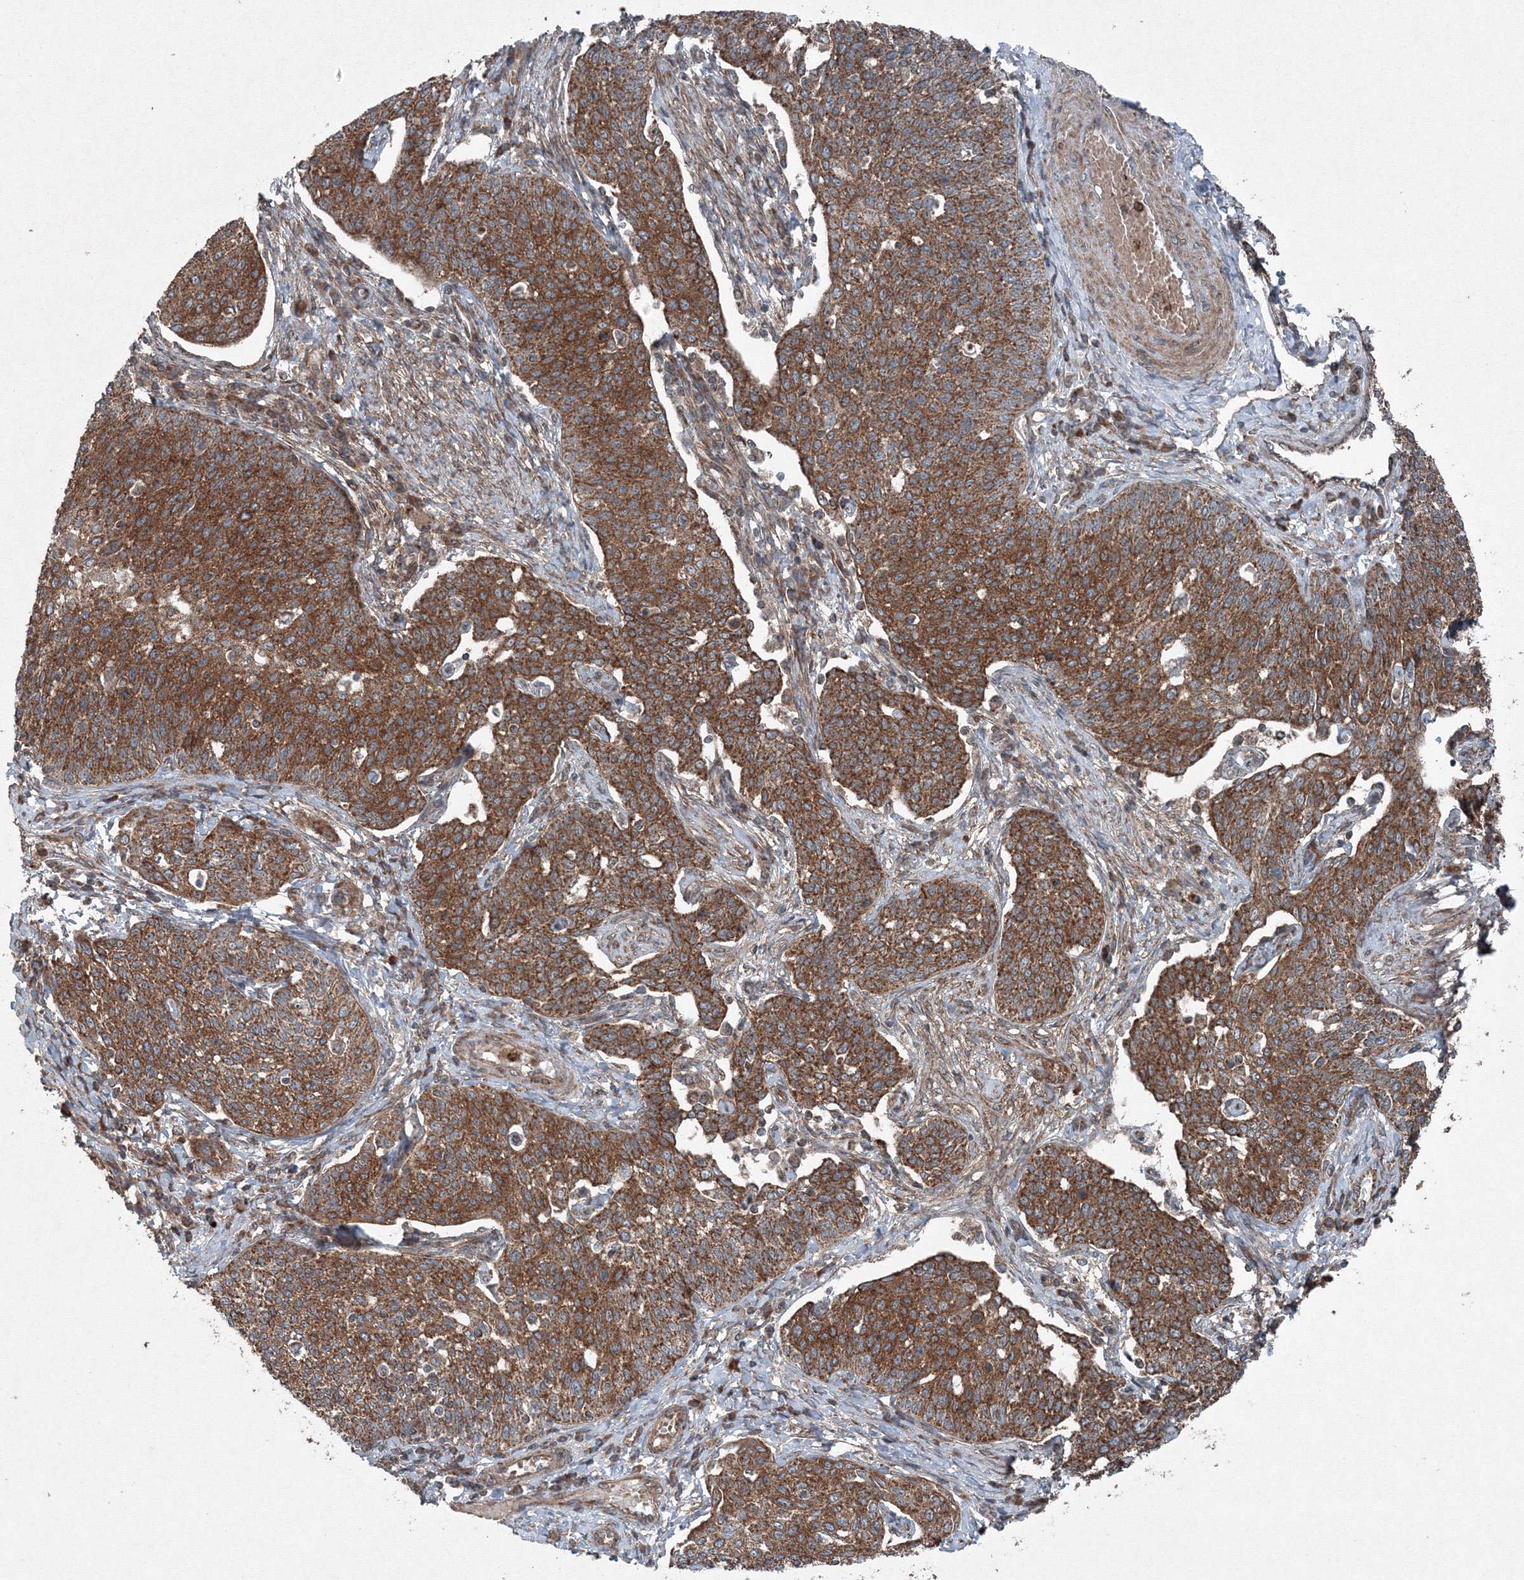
{"staining": {"intensity": "strong", "quantity": ">75%", "location": "cytoplasmic/membranous"}, "tissue": "cervical cancer", "cell_type": "Tumor cells", "image_type": "cancer", "snomed": [{"axis": "morphology", "description": "Squamous cell carcinoma, NOS"}, {"axis": "topography", "description": "Cervix"}], "caption": "Tumor cells demonstrate high levels of strong cytoplasmic/membranous positivity in approximately >75% of cells in human squamous cell carcinoma (cervical).", "gene": "COPS7B", "patient": {"sex": "female", "age": 34}}